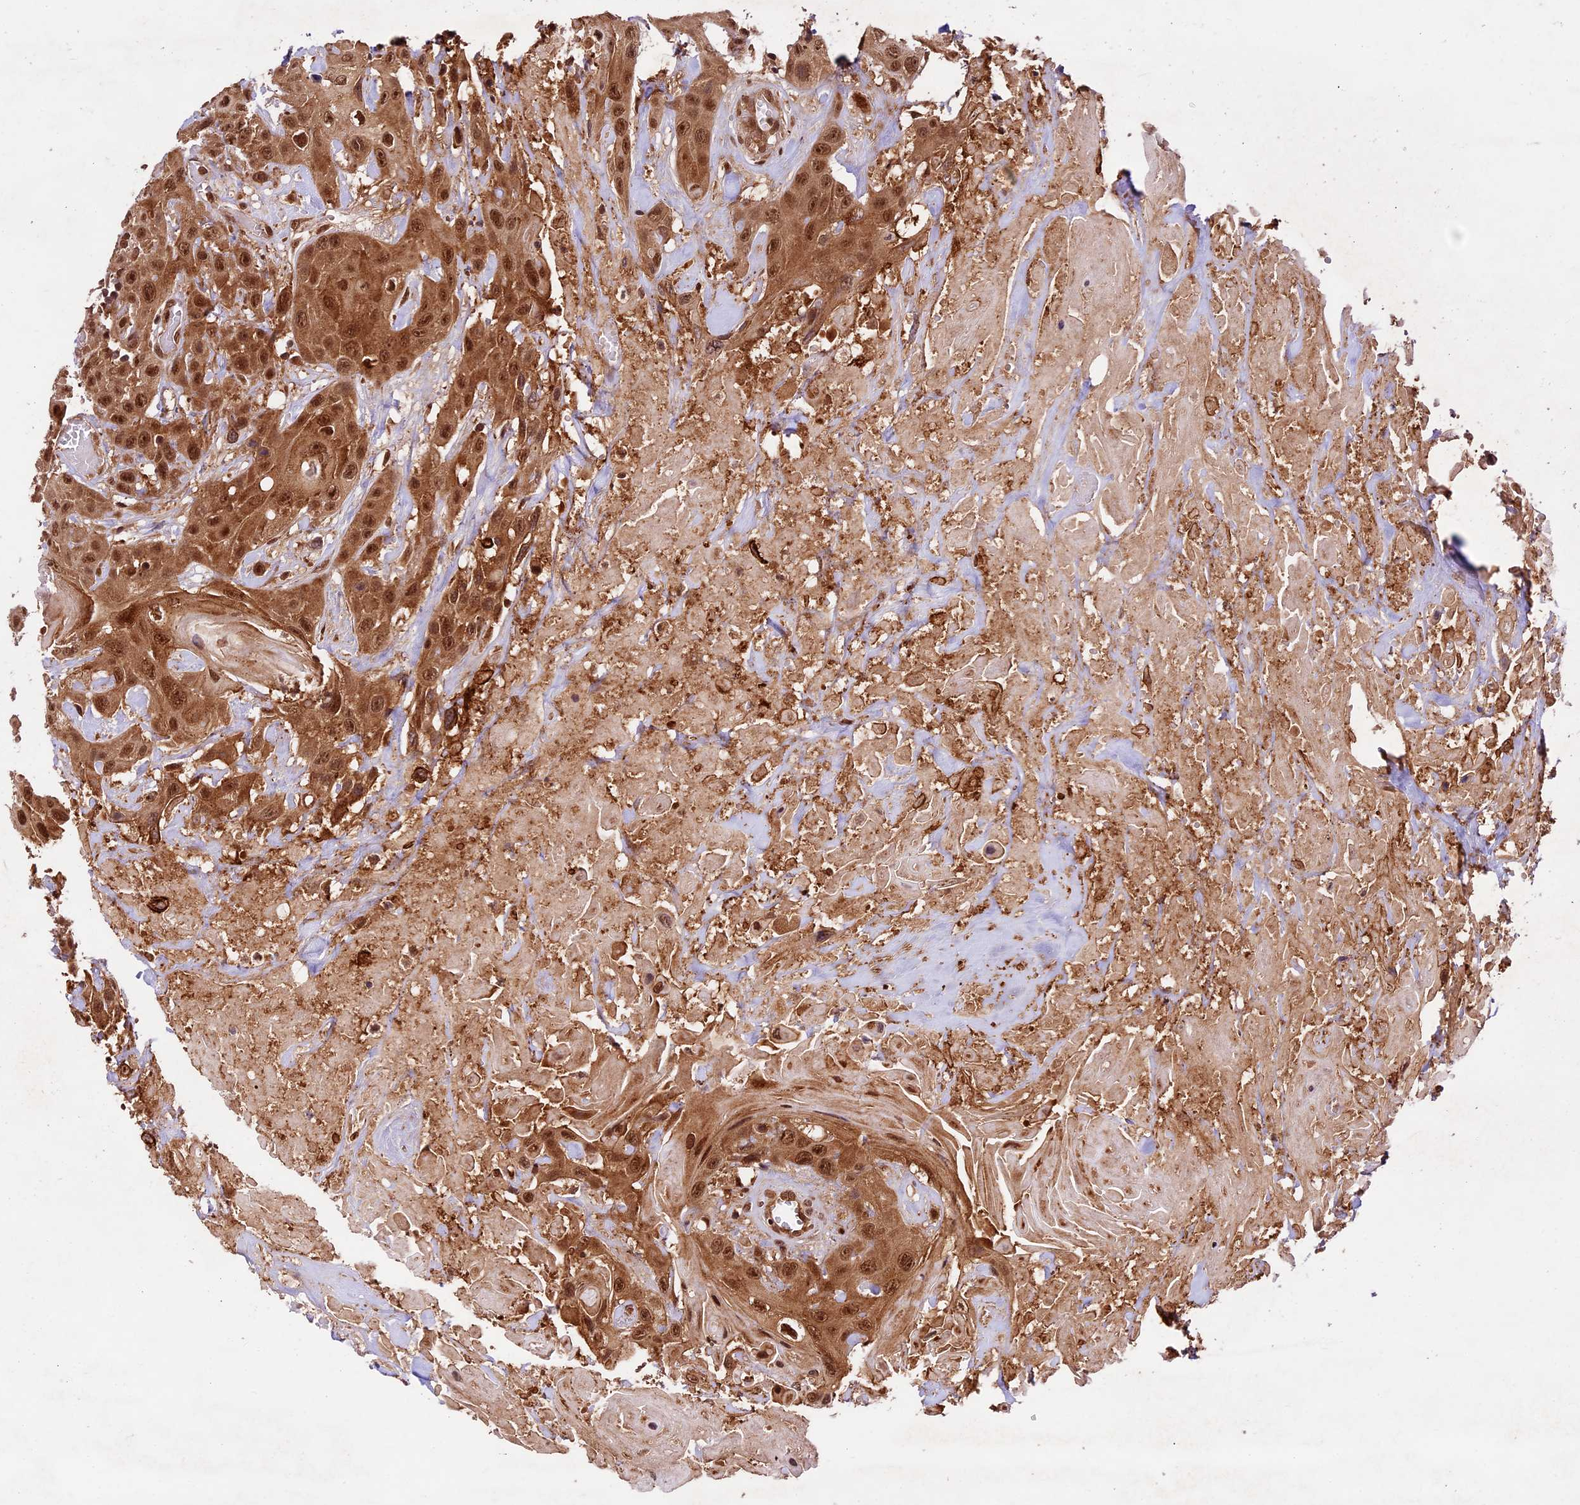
{"staining": {"intensity": "moderate", "quantity": ">75%", "location": "cytoplasmic/membranous,nuclear"}, "tissue": "head and neck cancer", "cell_type": "Tumor cells", "image_type": "cancer", "snomed": [{"axis": "morphology", "description": "Squamous cell carcinoma, NOS"}, {"axis": "topography", "description": "Head-Neck"}], "caption": "Head and neck cancer was stained to show a protein in brown. There is medium levels of moderate cytoplasmic/membranous and nuclear expression in about >75% of tumor cells.", "gene": "DHX38", "patient": {"sex": "male", "age": 81}}